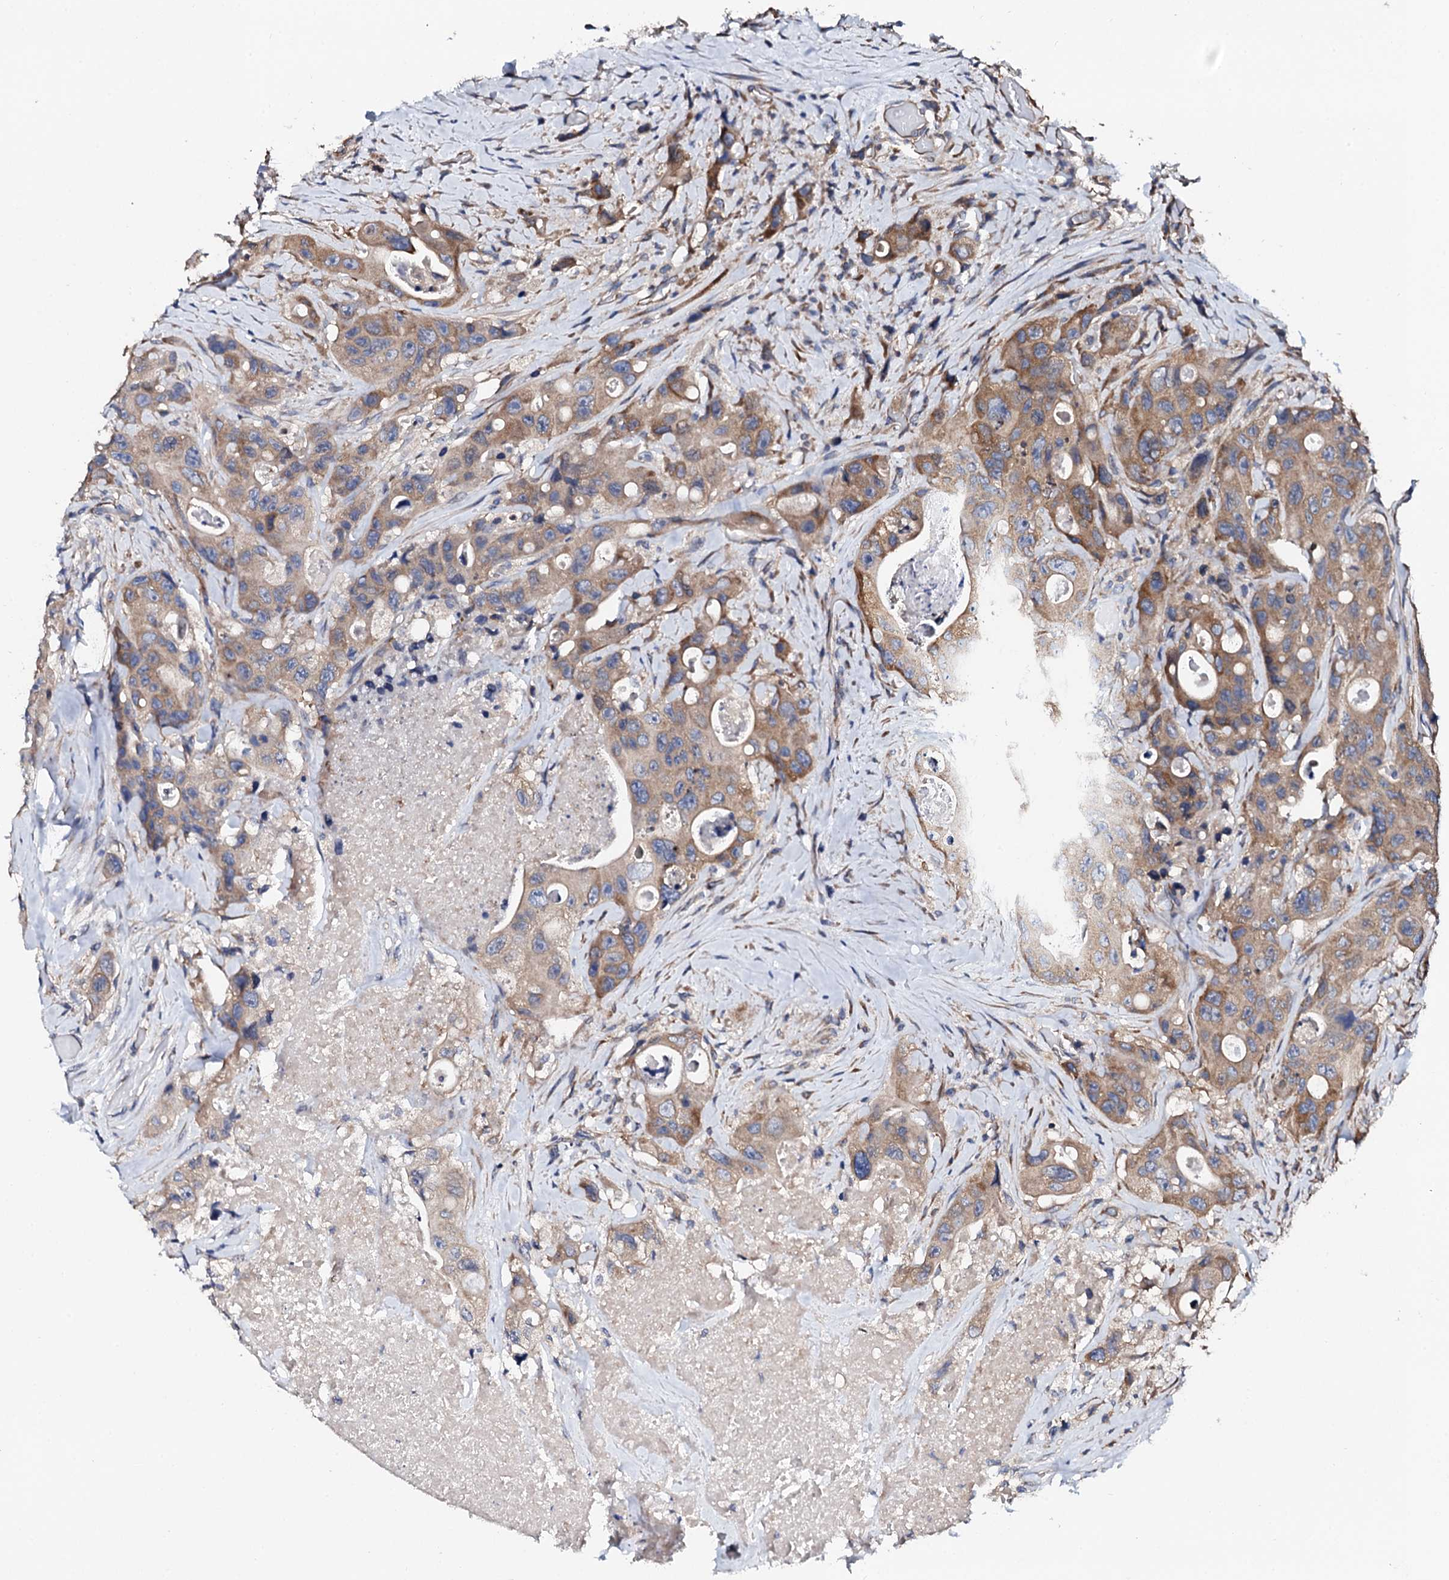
{"staining": {"intensity": "moderate", "quantity": "25%-75%", "location": "cytoplasmic/membranous"}, "tissue": "colorectal cancer", "cell_type": "Tumor cells", "image_type": "cancer", "snomed": [{"axis": "morphology", "description": "Adenocarcinoma, NOS"}, {"axis": "topography", "description": "Colon"}], "caption": "The photomicrograph reveals staining of adenocarcinoma (colorectal), revealing moderate cytoplasmic/membranous protein staining (brown color) within tumor cells. The staining is performed using DAB brown chromogen to label protein expression. The nuclei are counter-stained blue using hematoxylin.", "gene": "NUP58", "patient": {"sex": "female", "age": 46}}